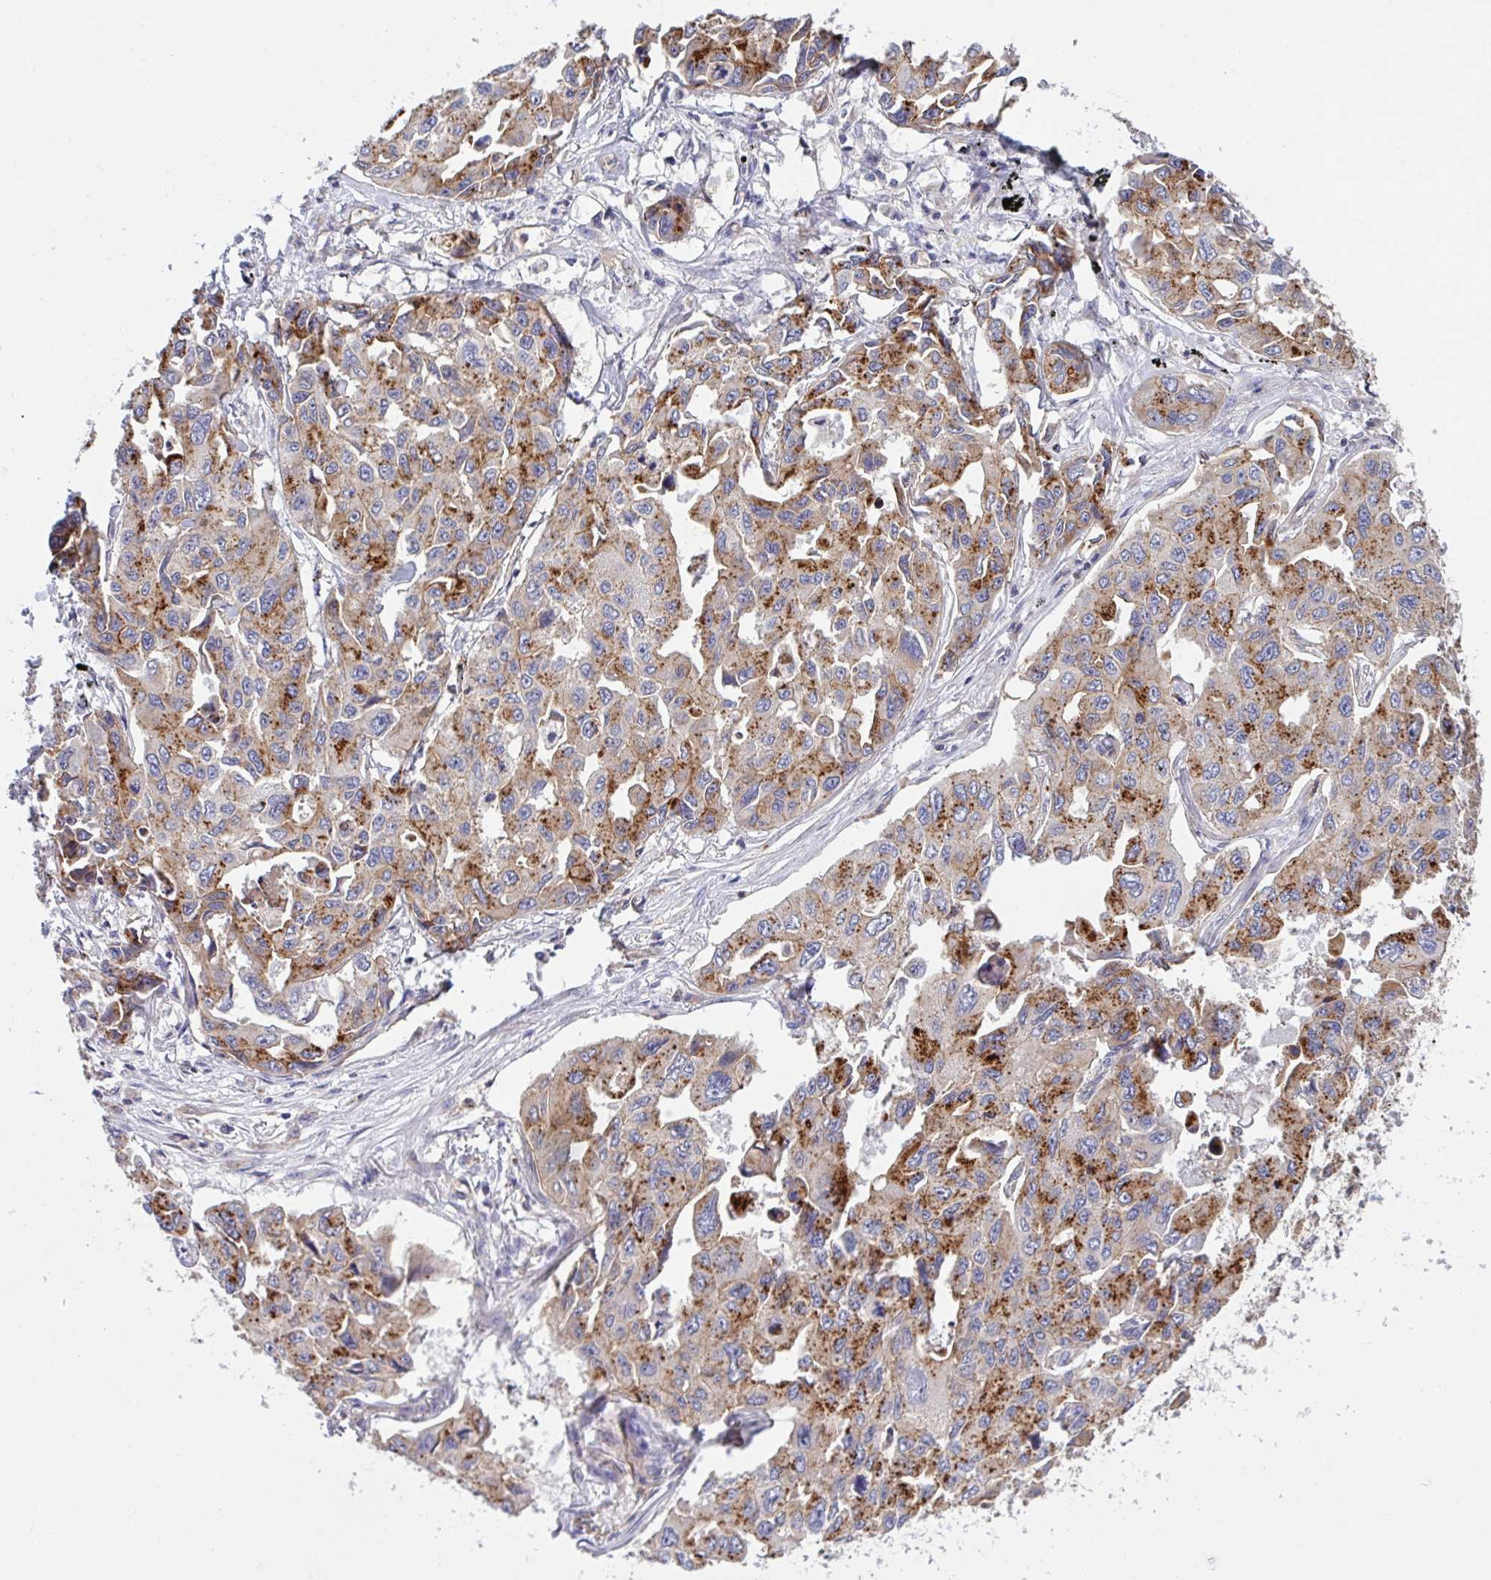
{"staining": {"intensity": "strong", "quantity": "25%-75%", "location": "cytoplasmic/membranous"}, "tissue": "lung cancer", "cell_type": "Tumor cells", "image_type": "cancer", "snomed": [{"axis": "morphology", "description": "Adenocarcinoma, NOS"}, {"axis": "topography", "description": "Lung"}], "caption": "Immunohistochemical staining of human lung cancer reveals strong cytoplasmic/membranous protein staining in approximately 25%-75% of tumor cells.", "gene": "C4orf36", "patient": {"sex": "male", "age": 64}}